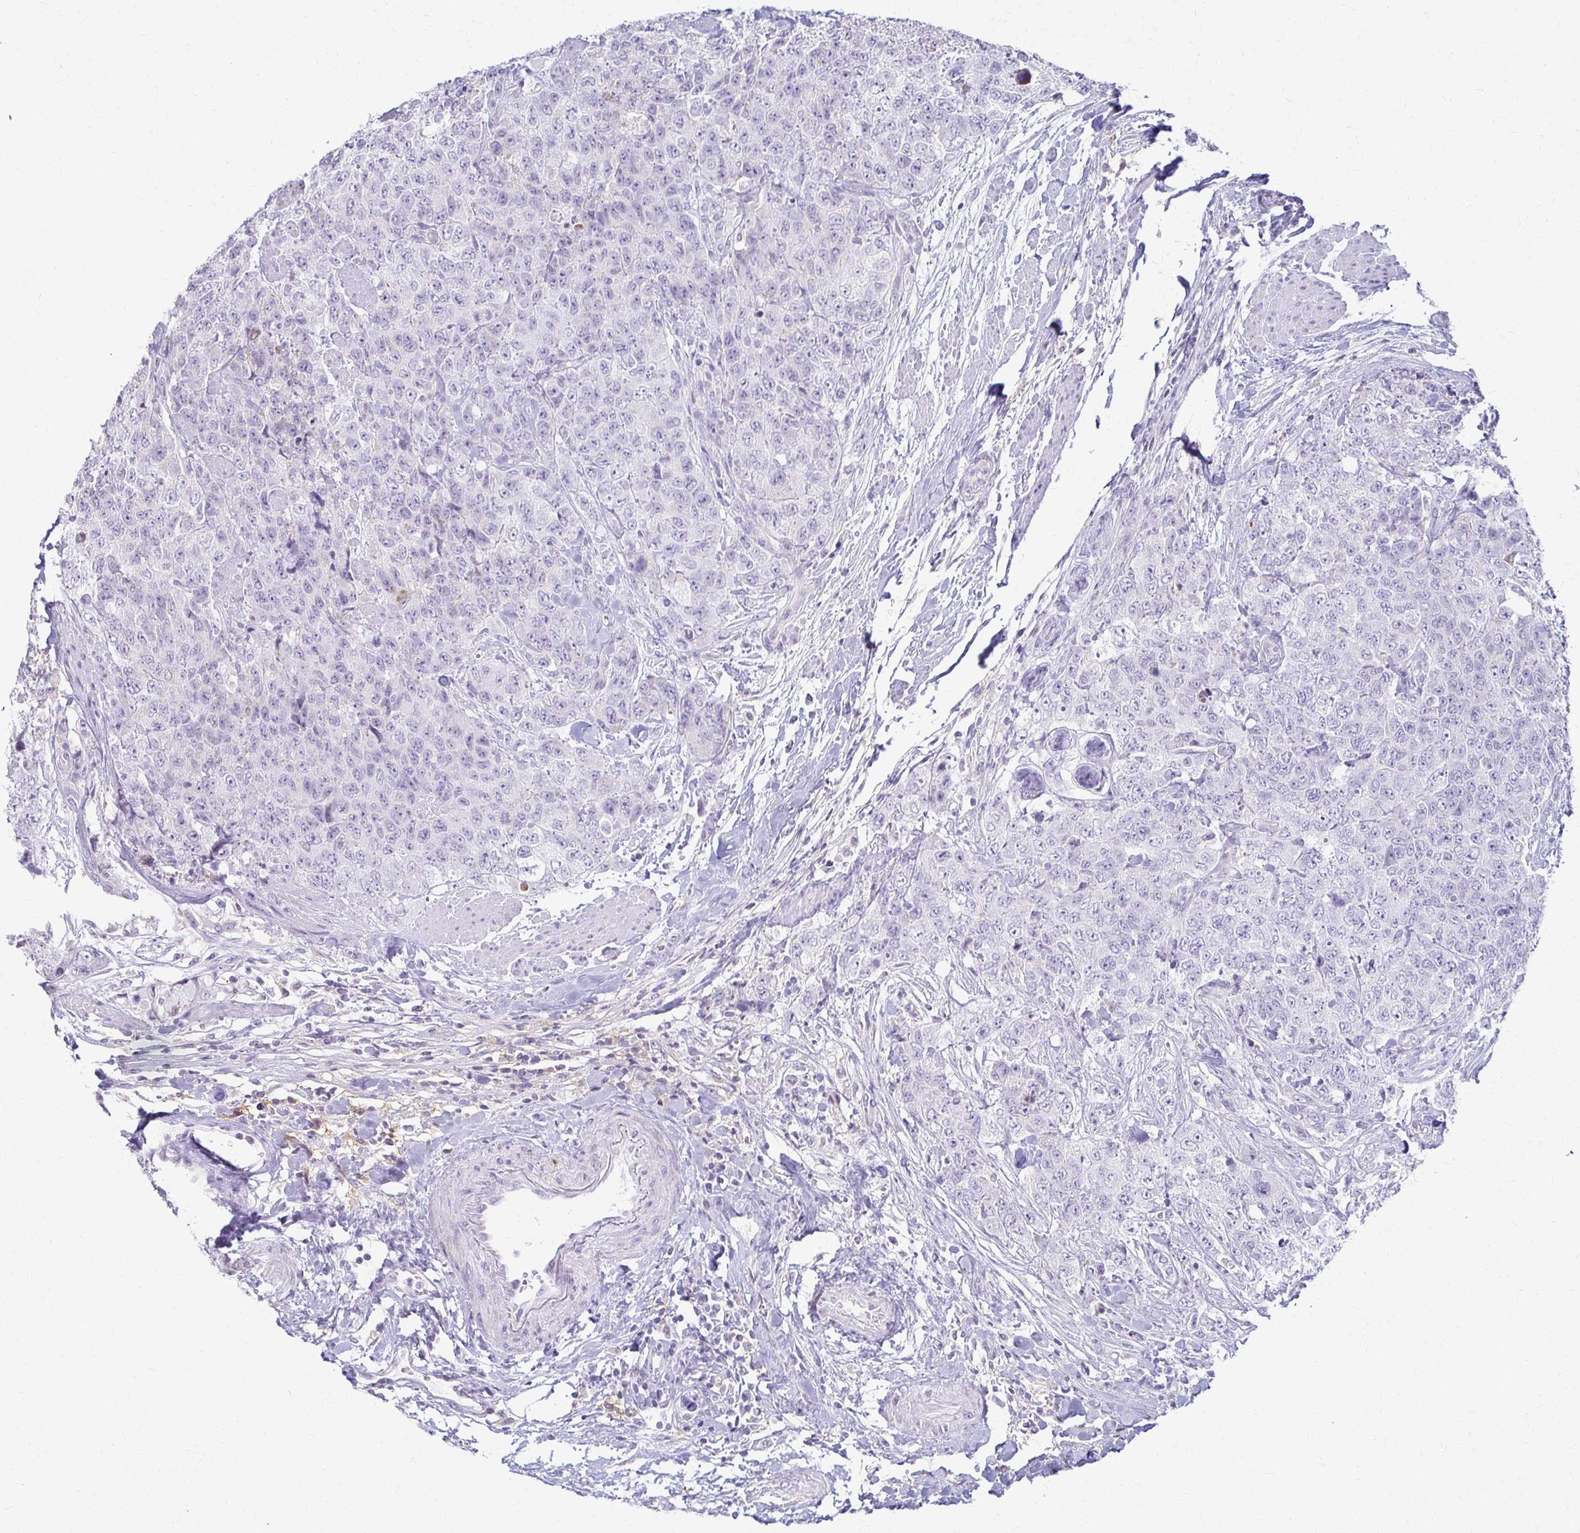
{"staining": {"intensity": "negative", "quantity": "none", "location": "none"}, "tissue": "urothelial cancer", "cell_type": "Tumor cells", "image_type": "cancer", "snomed": [{"axis": "morphology", "description": "Urothelial carcinoma, High grade"}, {"axis": "topography", "description": "Urinary bladder"}], "caption": "A micrograph of urothelial cancer stained for a protein reveals no brown staining in tumor cells.", "gene": "FCGR2B", "patient": {"sex": "female", "age": 78}}